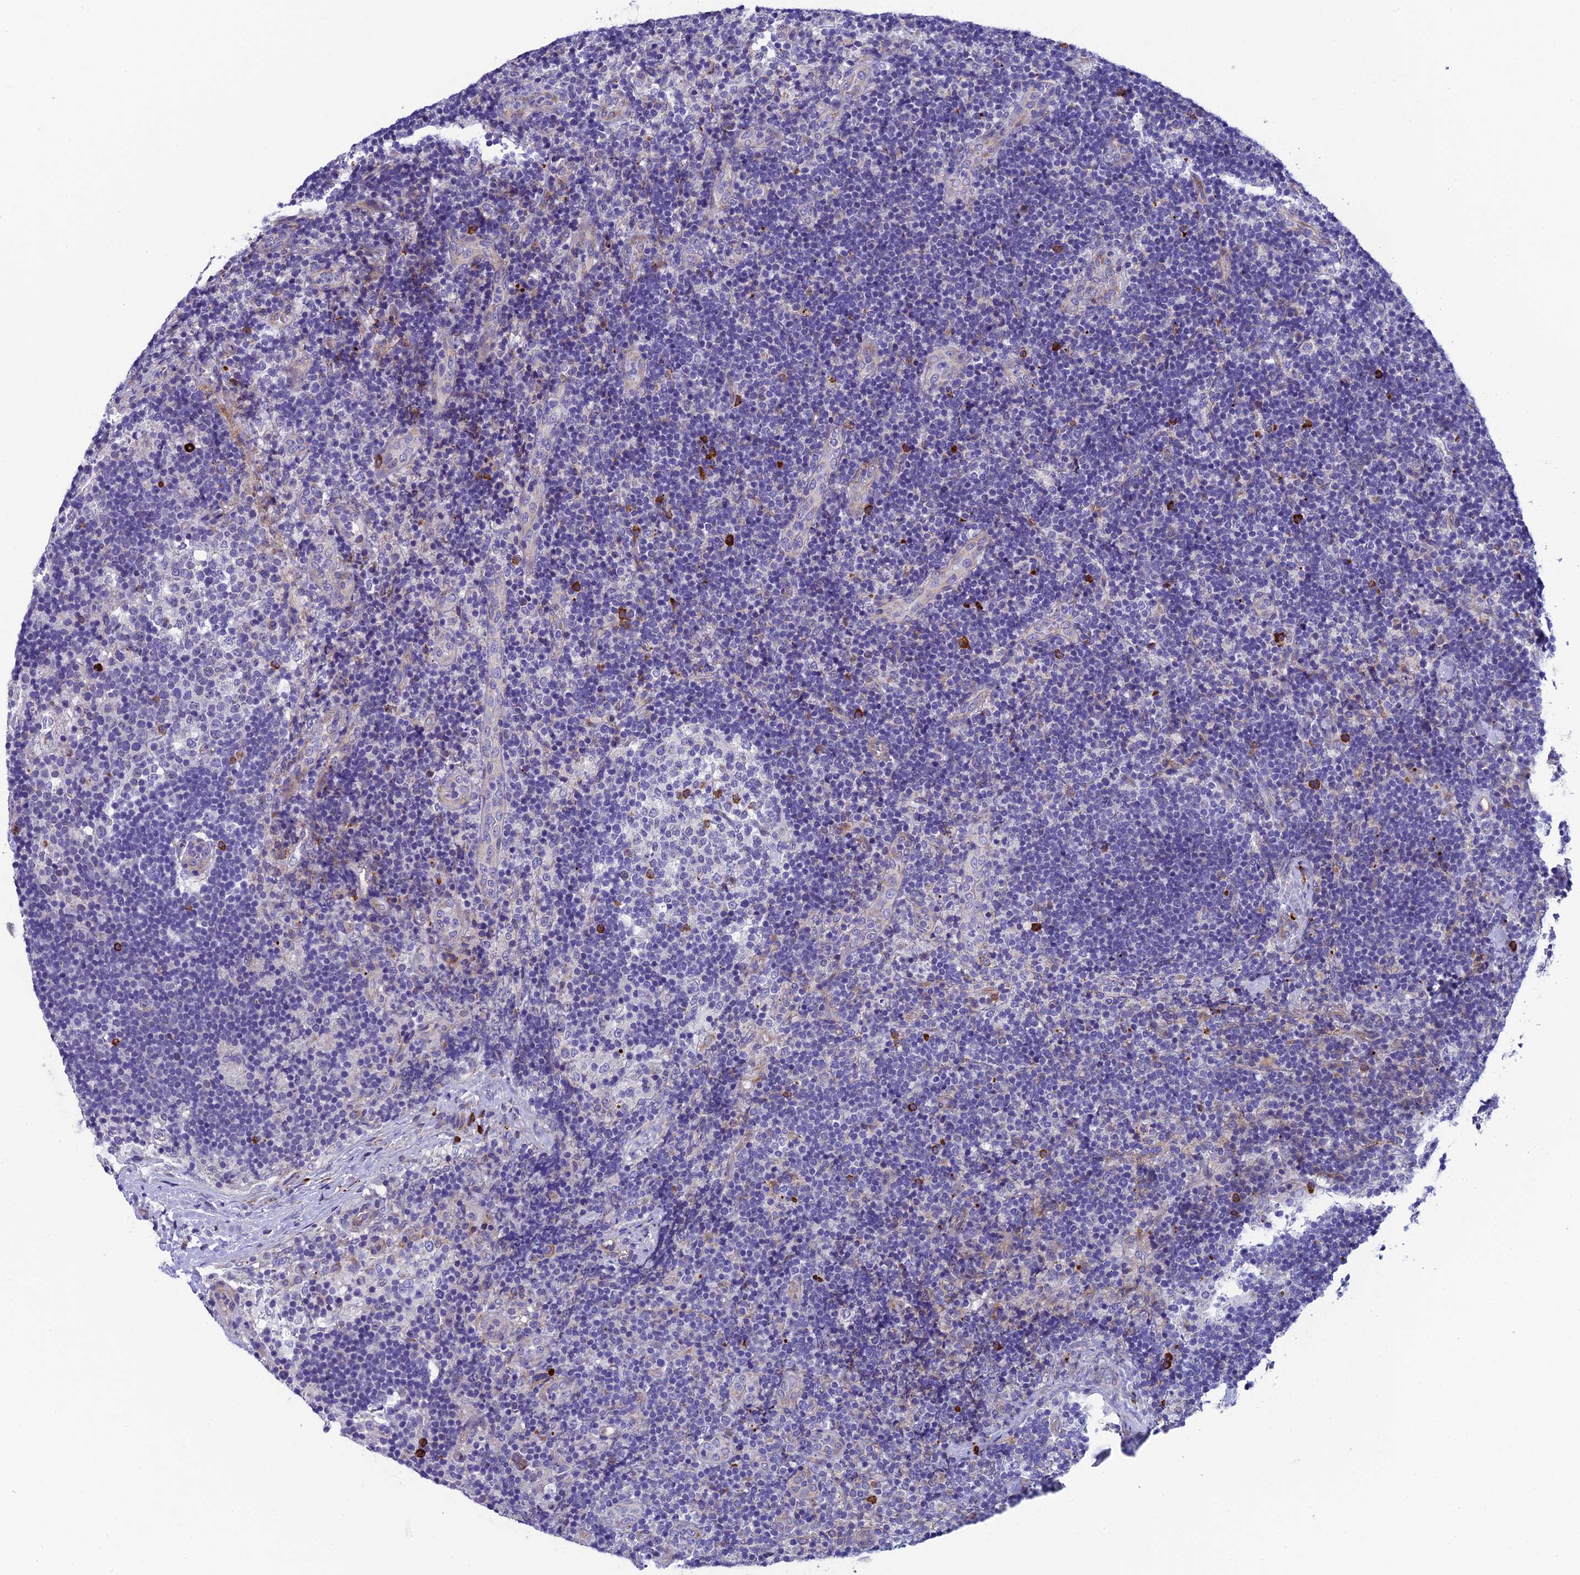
{"staining": {"intensity": "negative", "quantity": "none", "location": "none"}, "tissue": "lymph node", "cell_type": "Germinal center cells", "image_type": "normal", "snomed": [{"axis": "morphology", "description": "Normal tissue, NOS"}, {"axis": "topography", "description": "Lymph node"}], "caption": "Immunohistochemistry (IHC) micrograph of unremarkable lymph node: lymph node stained with DAB (3,3'-diaminobenzidine) demonstrates no significant protein expression in germinal center cells.", "gene": "MACIR", "patient": {"sex": "female", "age": 22}}